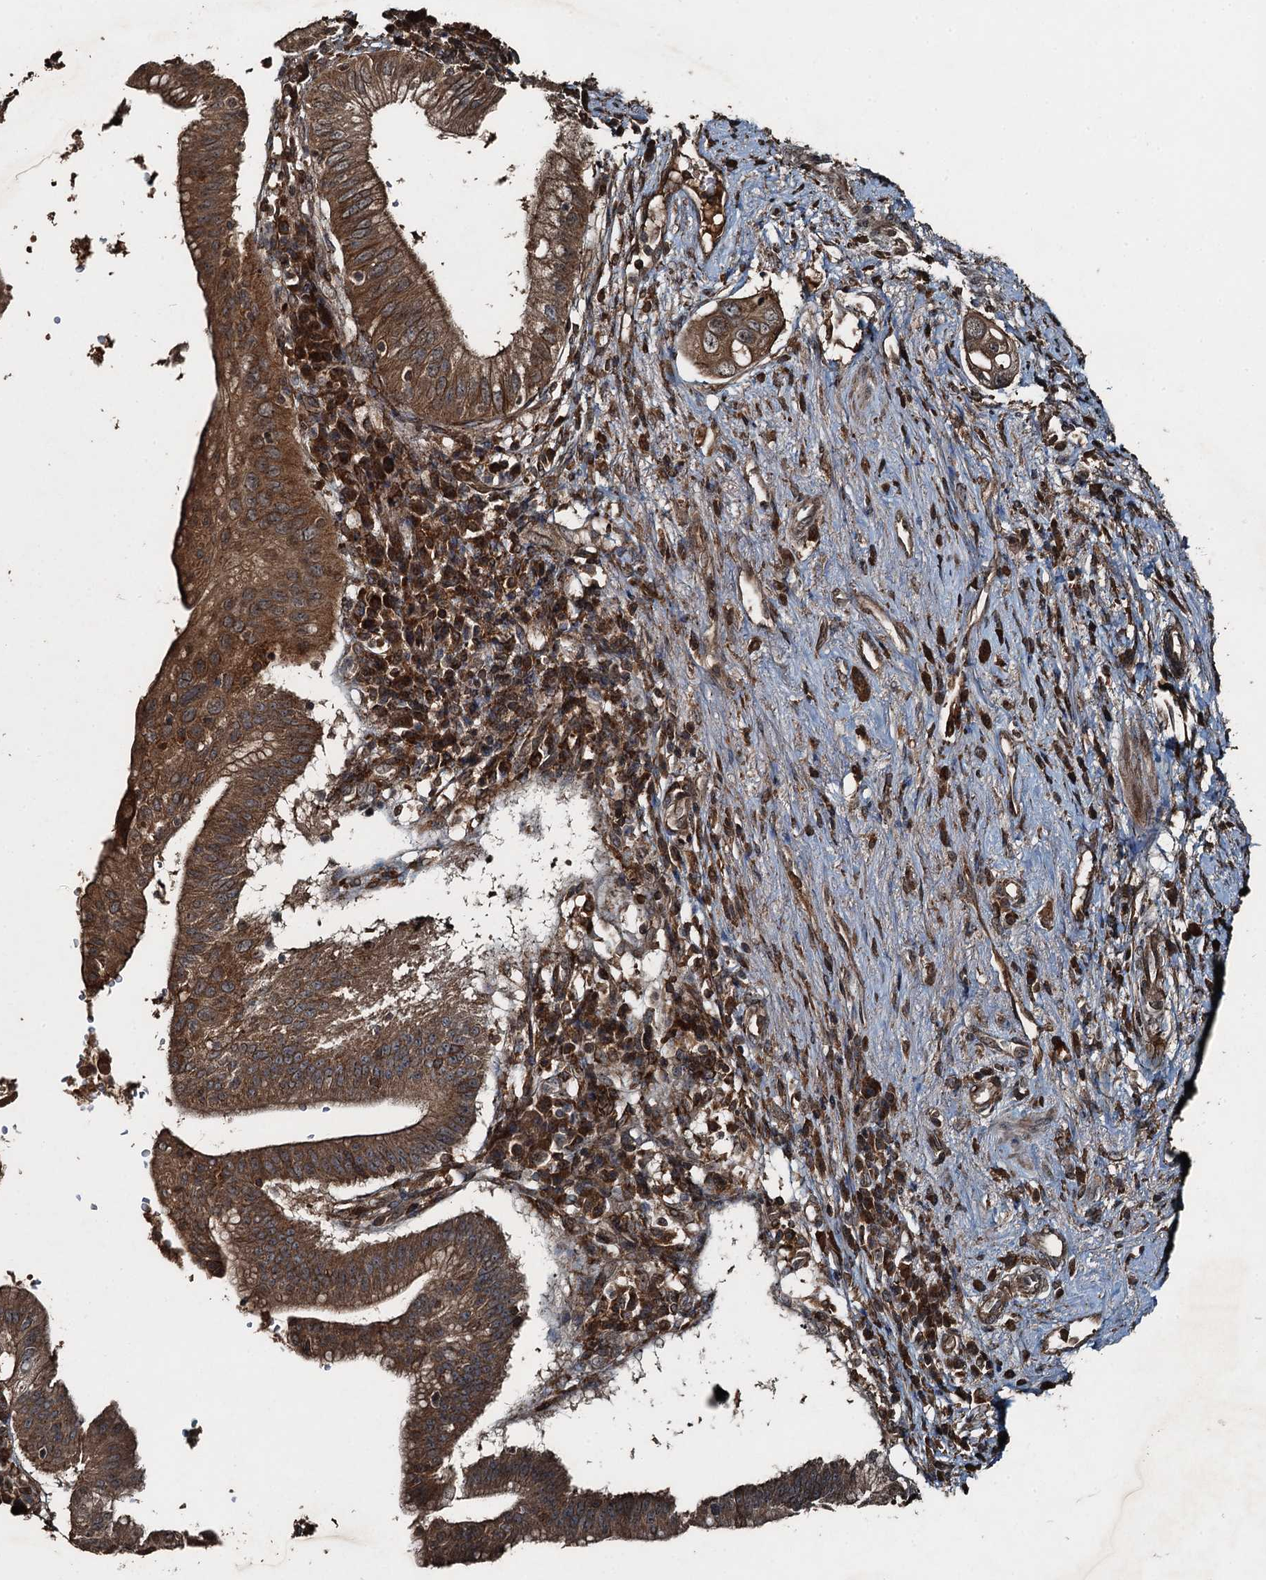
{"staining": {"intensity": "moderate", "quantity": ">75%", "location": "cytoplasmic/membranous,nuclear"}, "tissue": "pancreatic cancer", "cell_type": "Tumor cells", "image_type": "cancer", "snomed": [{"axis": "morphology", "description": "Adenocarcinoma, NOS"}, {"axis": "topography", "description": "Pancreas"}], "caption": "Immunohistochemical staining of human pancreatic adenocarcinoma demonstrates medium levels of moderate cytoplasmic/membranous and nuclear protein expression in about >75% of tumor cells. The protein of interest is stained brown, and the nuclei are stained in blue (DAB IHC with brightfield microscopy, high magnification).", "gene": "TCTN1", "patient": {"sex": "male", "age": 68}}